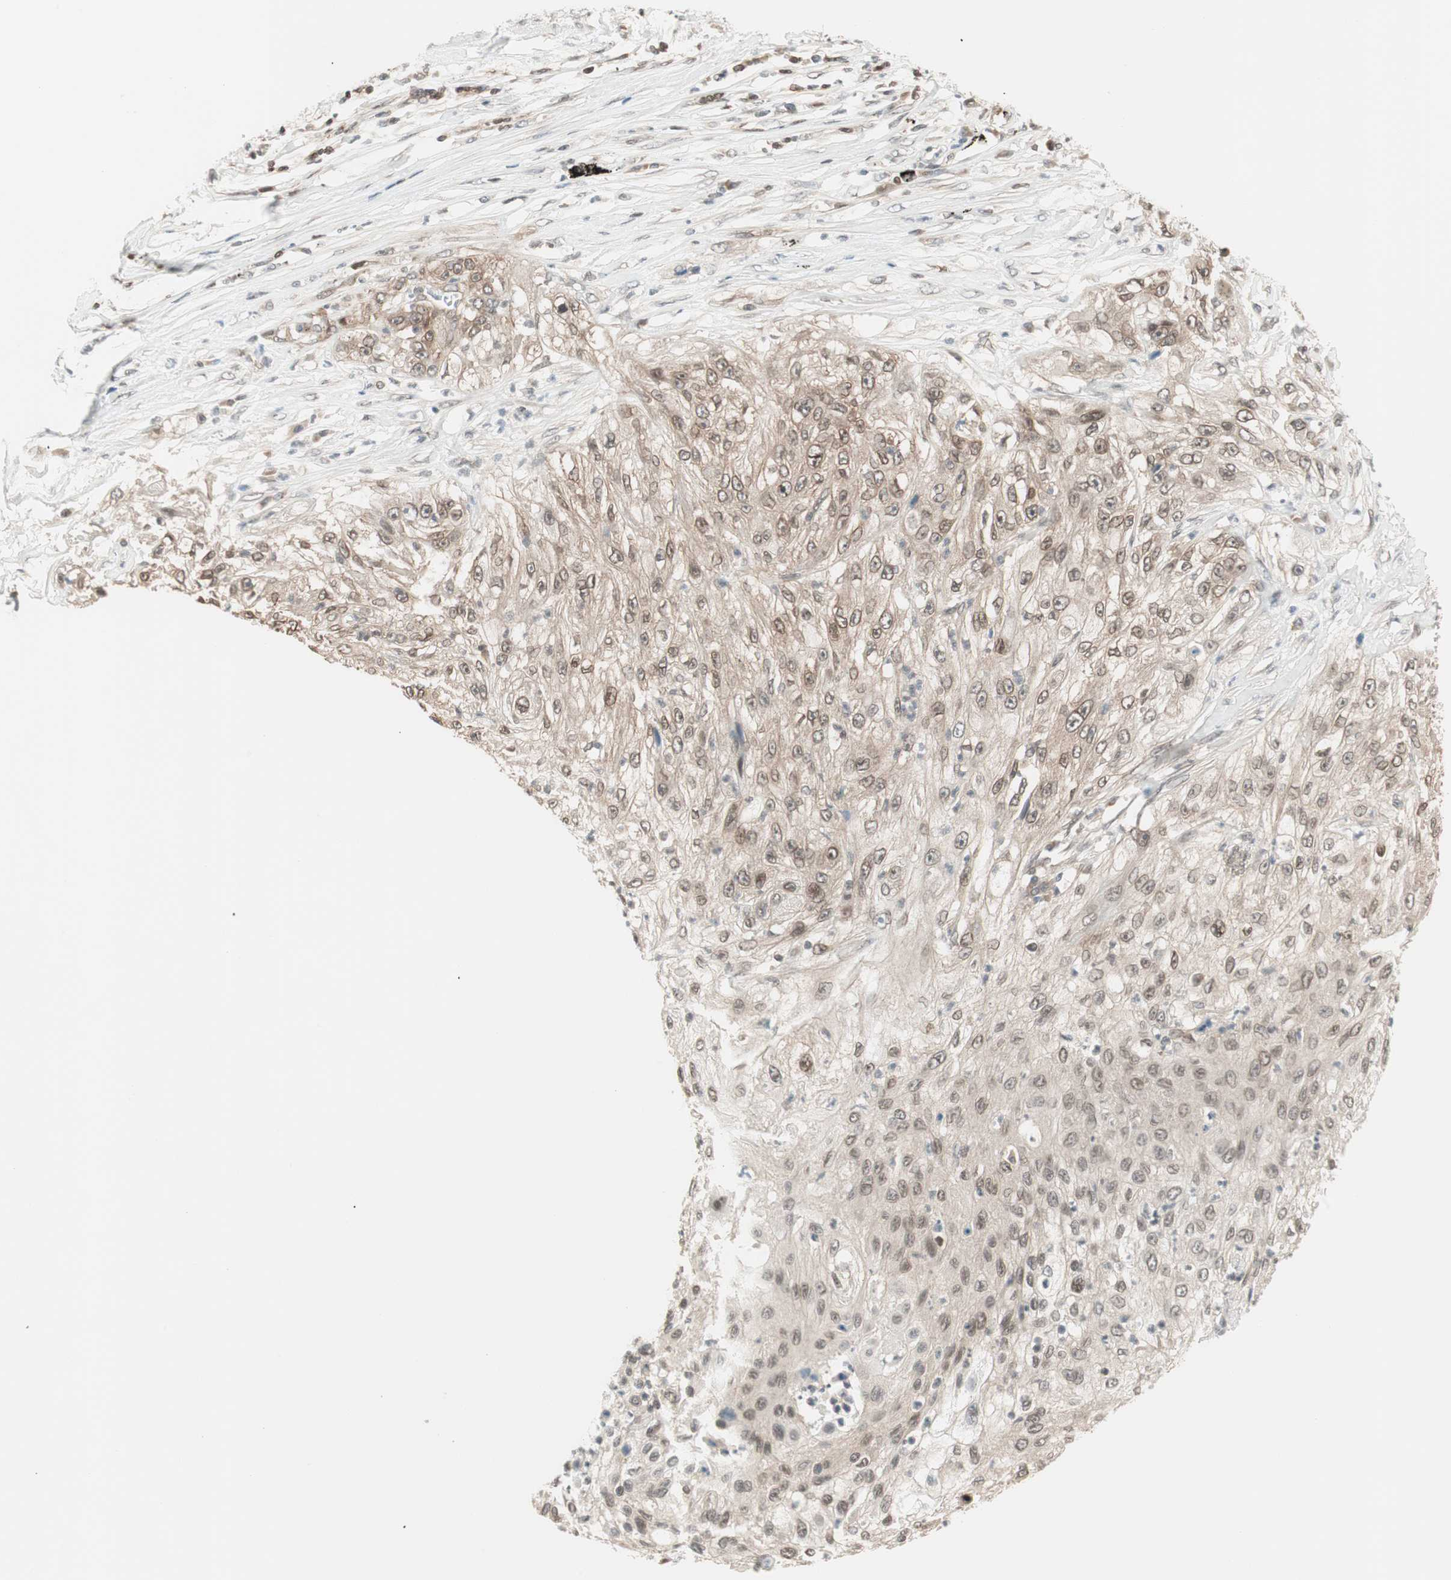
{"staining": {"intensity": "weak", "quantity": "25%-75%", "location": "cytoplasmic/membranous,nuclear"}, "tissue": "lung cancer", "cell_type": "Tumor cells", "image_type": "cancer", "snomed": [{"axis": "morphology", "description": "Inflammation, NOS"}, {"axis": "morphology", "description": "Squamous cell carcinoma, NOS"}, {"axis": "topography", "description": "Lymph node"}, {"axis": "topography", "description": "Soft tissue"}, {"axis": "topography", "description": "Lung"}], "caption": "DAB immunohistochemical staining of lung cancer (squamous cell carcinoma) shows weak cytoplasmic/membranous and nuclear protein expression in approximately 25%-75% of tumor cells. (DAB = brown stain, brightfield microscopy at high magnification).", "gene": "UBE2I", "patient": {"sex": "male", "age": 66}}